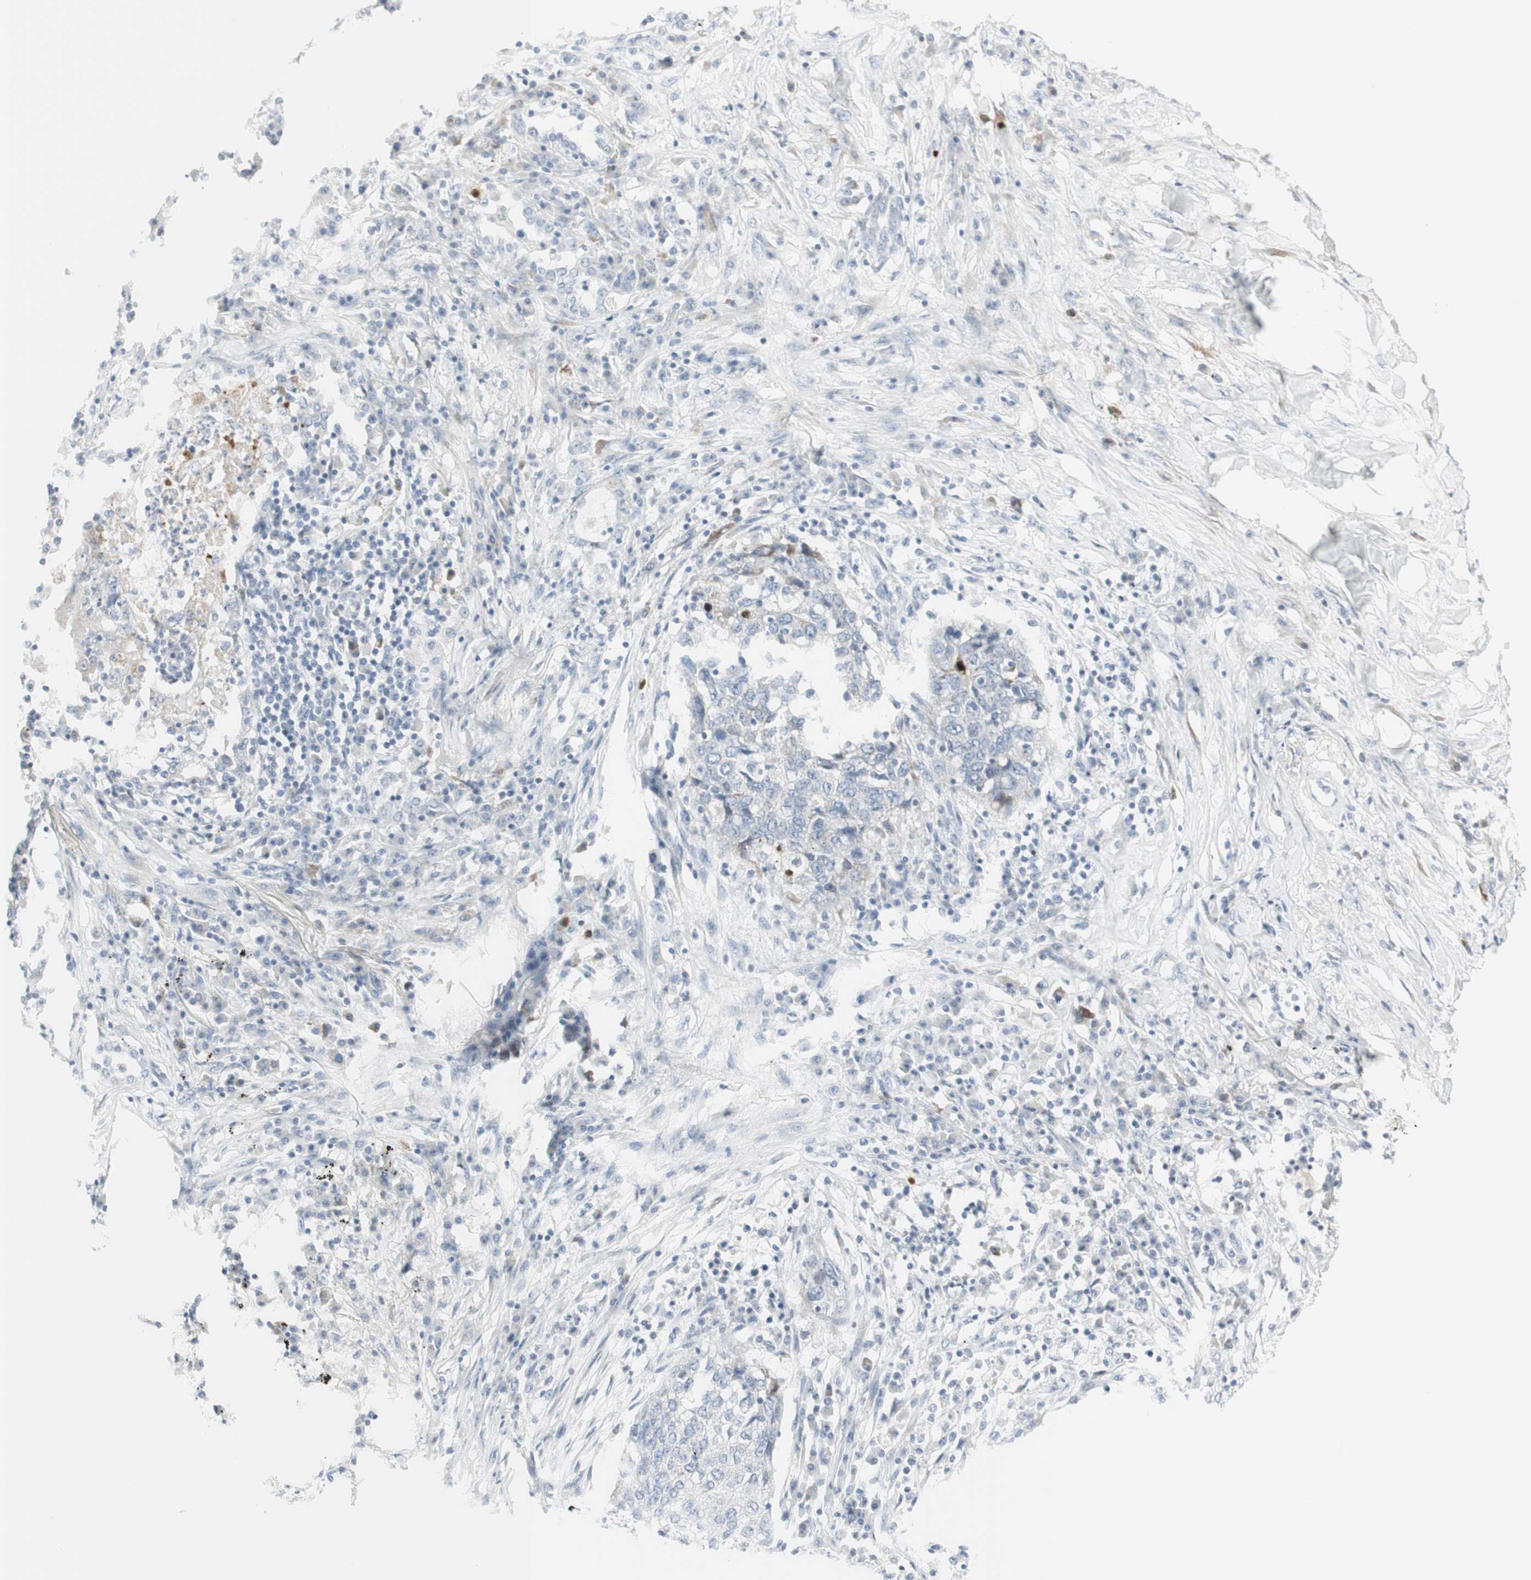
{"staining": {"intensity": "negative", "quantity": "none", "location": "none"}, "tissue": "lung cancer", "cell_type": "Tumor cells", "image_type": "cancer", "snomed": [{"axis": "morphology", "description": "Squamous cell carcinoma, NOS"}, {"axis": "topography", "description": "Lung"}], "caption": "This is an immunohistochemistry histopathology image of lung cancer (squamous cell carcinoma). There is no expression in tumor cells.", "gene": "MDK", "patient": {"sex": "female", "age": 63}}